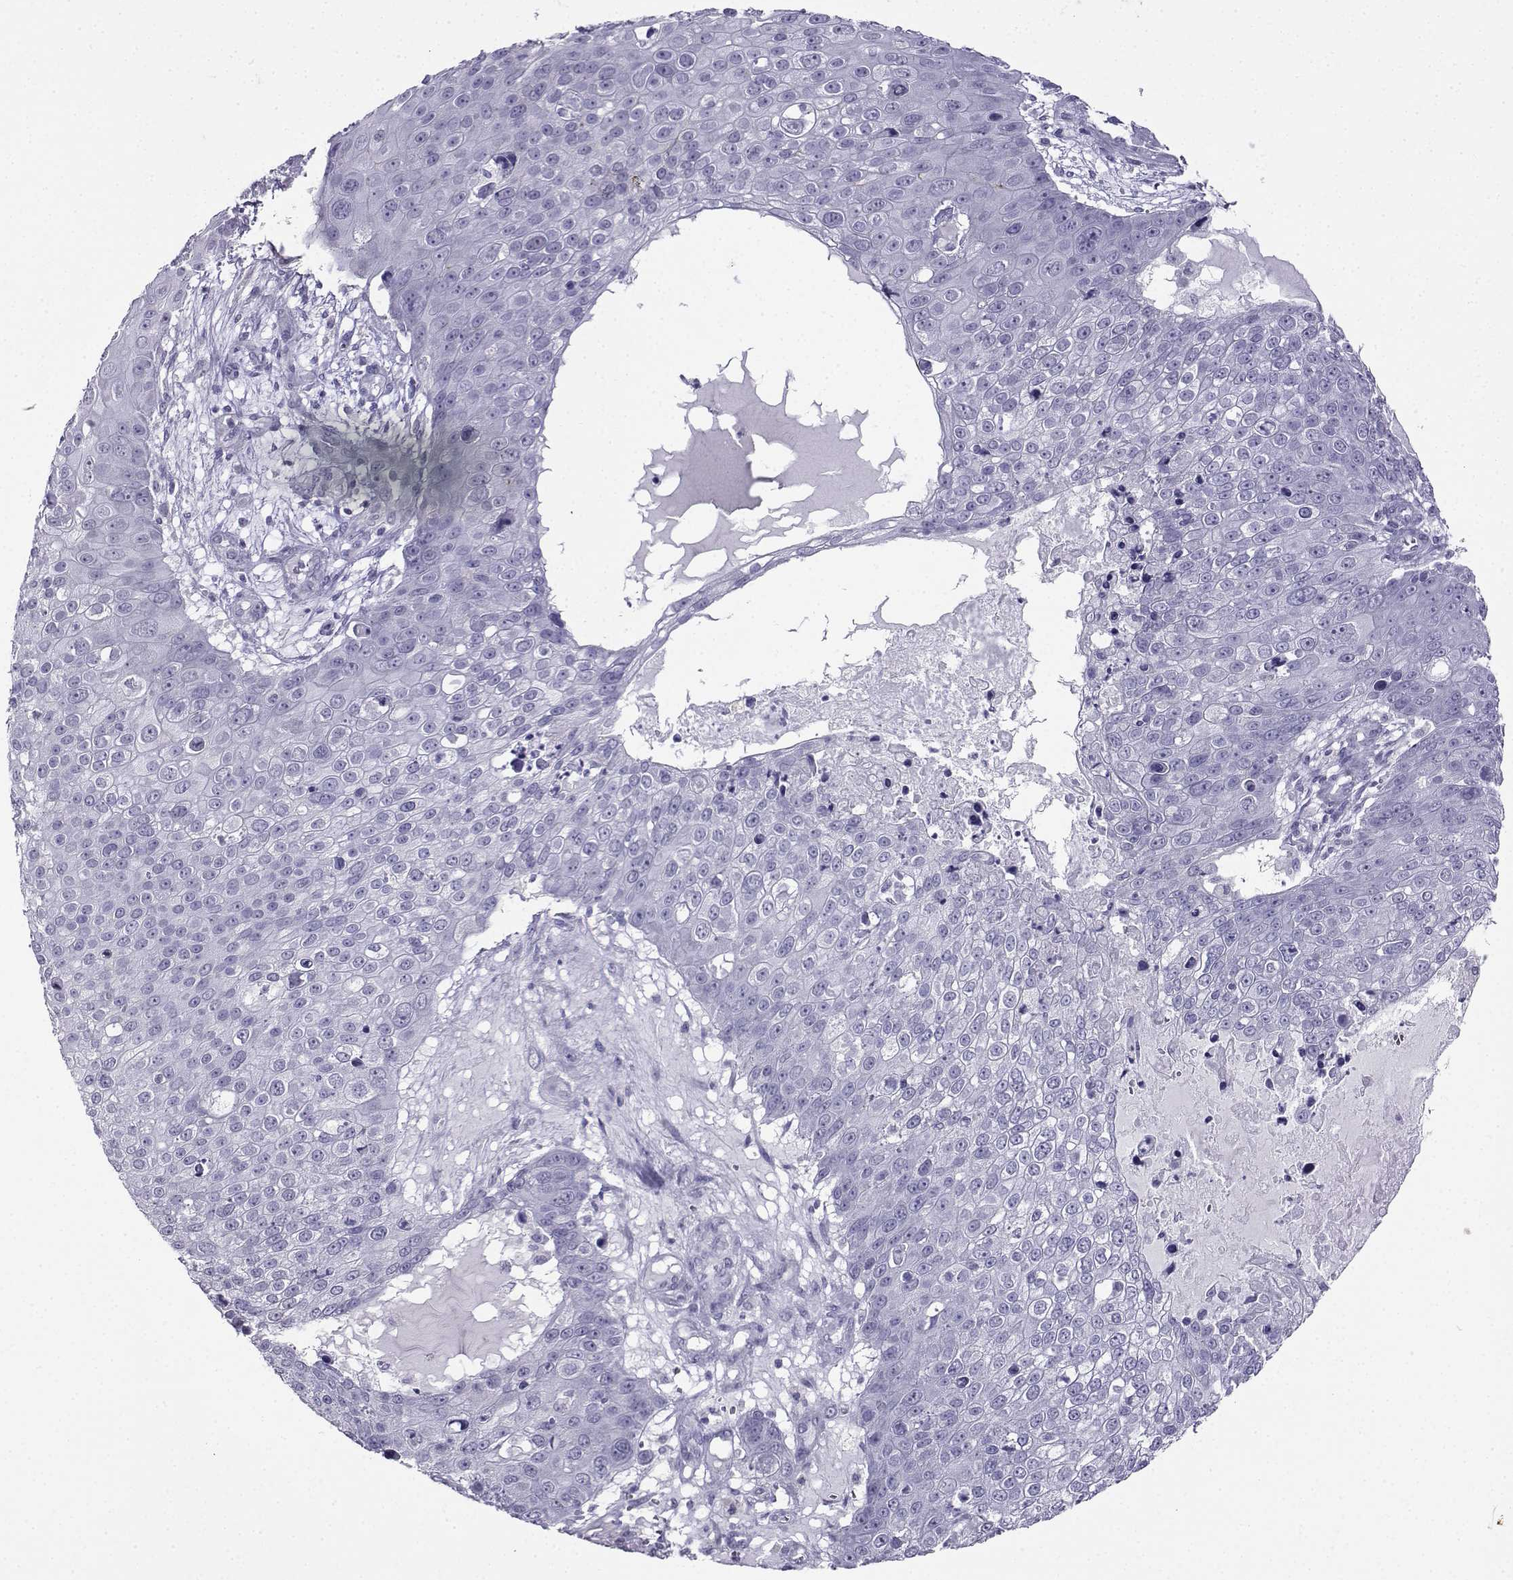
{"staining": {"intensity": "negative", "quantity": "none", "location": "none"}, "tissue": "skin cancer", "cell_type": "Tumor cells", "image_type": "cancer", "snomed": [{"axis": "morphology", "description": "Squamous cell carcinoma, NOS"}, {"axis": "topography", "description": "Skin"}], "caption": "There is no significant positivity in tumor cells of squamous cell carcinoma (skin).", "gene": "KIF17", "patient": {"sex": "male", "age": 71}}